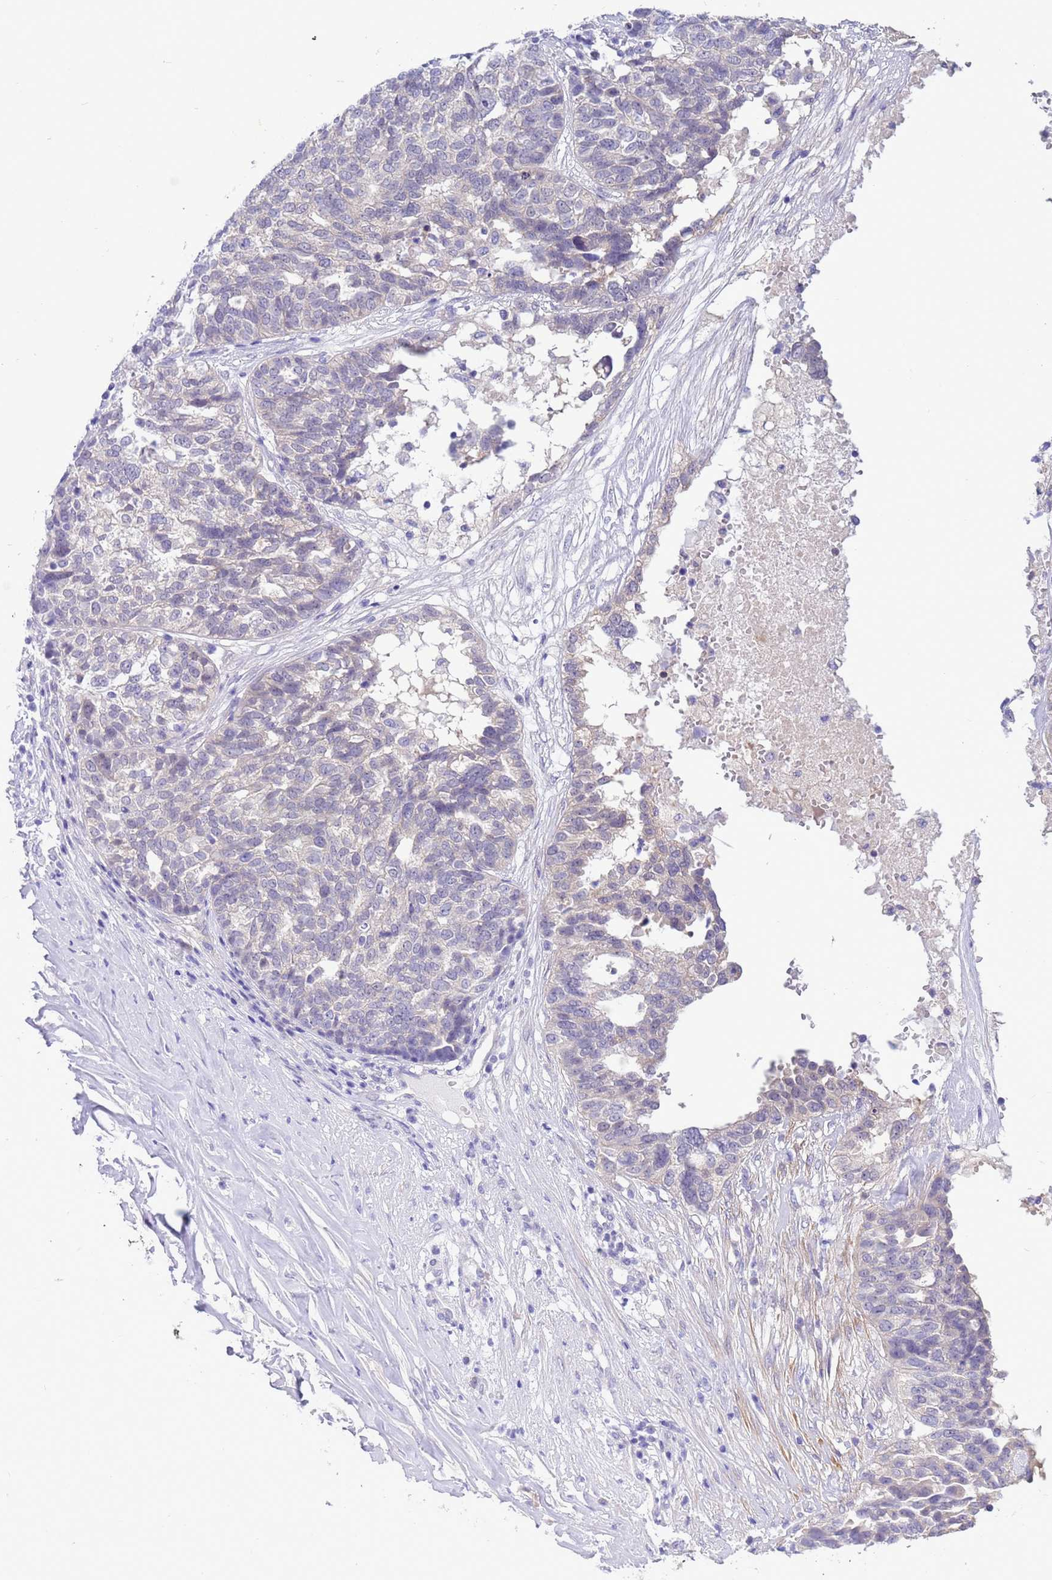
{"staining": {"intensity": "negative", "quantity": "none", "location": "none"}, "tissue": "ovarian cancer", "cell_type": "Tumor cells", "image_type": "cancer", "snomed": [{"axis": "morphology", "description": "Cystadenocarcinoma, serous, NOS"}, {"axis": "topography", "description": "Ovary"}], "caption": "IHC histopathology image of neoplastic tissue: ovarian cancer stained with DAB reveals no significant protein expression in tumor cells.", "gene": "ZNF461", "patient": {"sex": "female", "age": 59}}